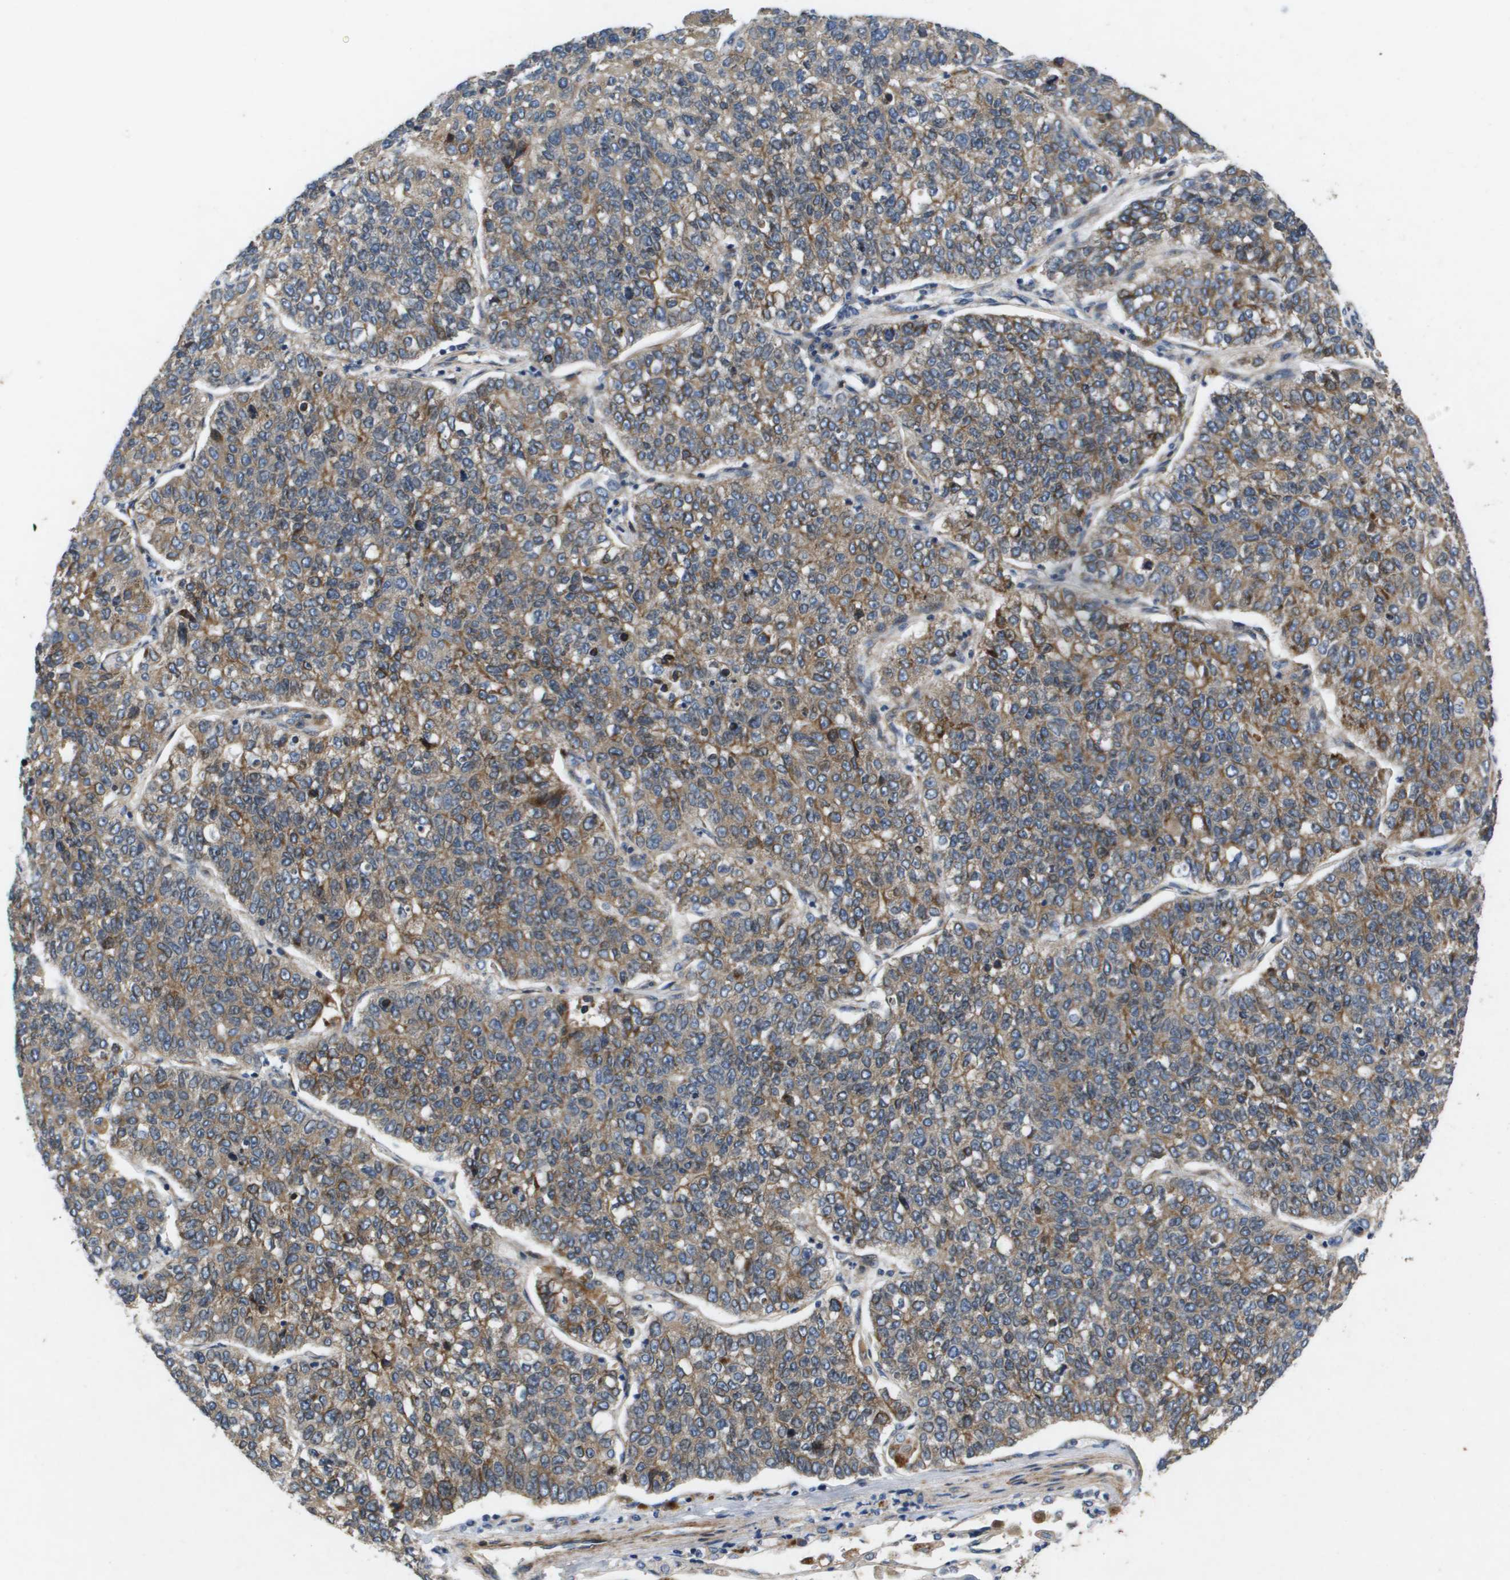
{"staining": {"intensity": "moderate", "quantity": "25%-75%", "location": "cytoplasmic/membranous"}, "tissue": "lung cancer", "cell_type": "Tumor cells", "image_type": "cancer", "snomed": [{"axis": "morphology", "description": "Adenocarcinoma, NOS"}, {"axis": "topography", "description": "Lung"}], "caption": "A high-resolution photomicrograph shows immunohistochemistry staining of lung cancer, which reveals moderate cytoplasmic/membranous staining in about 25%-75% of tumor cells. The staining is performed using DAB (3,3'-diaminobenzidine) brown chromogen to label protein expression. The nuclei are counter-stained blue using hematoxylin.", "gene": "ENTPD2", "patient": {"sex": "male", "age": 49}}